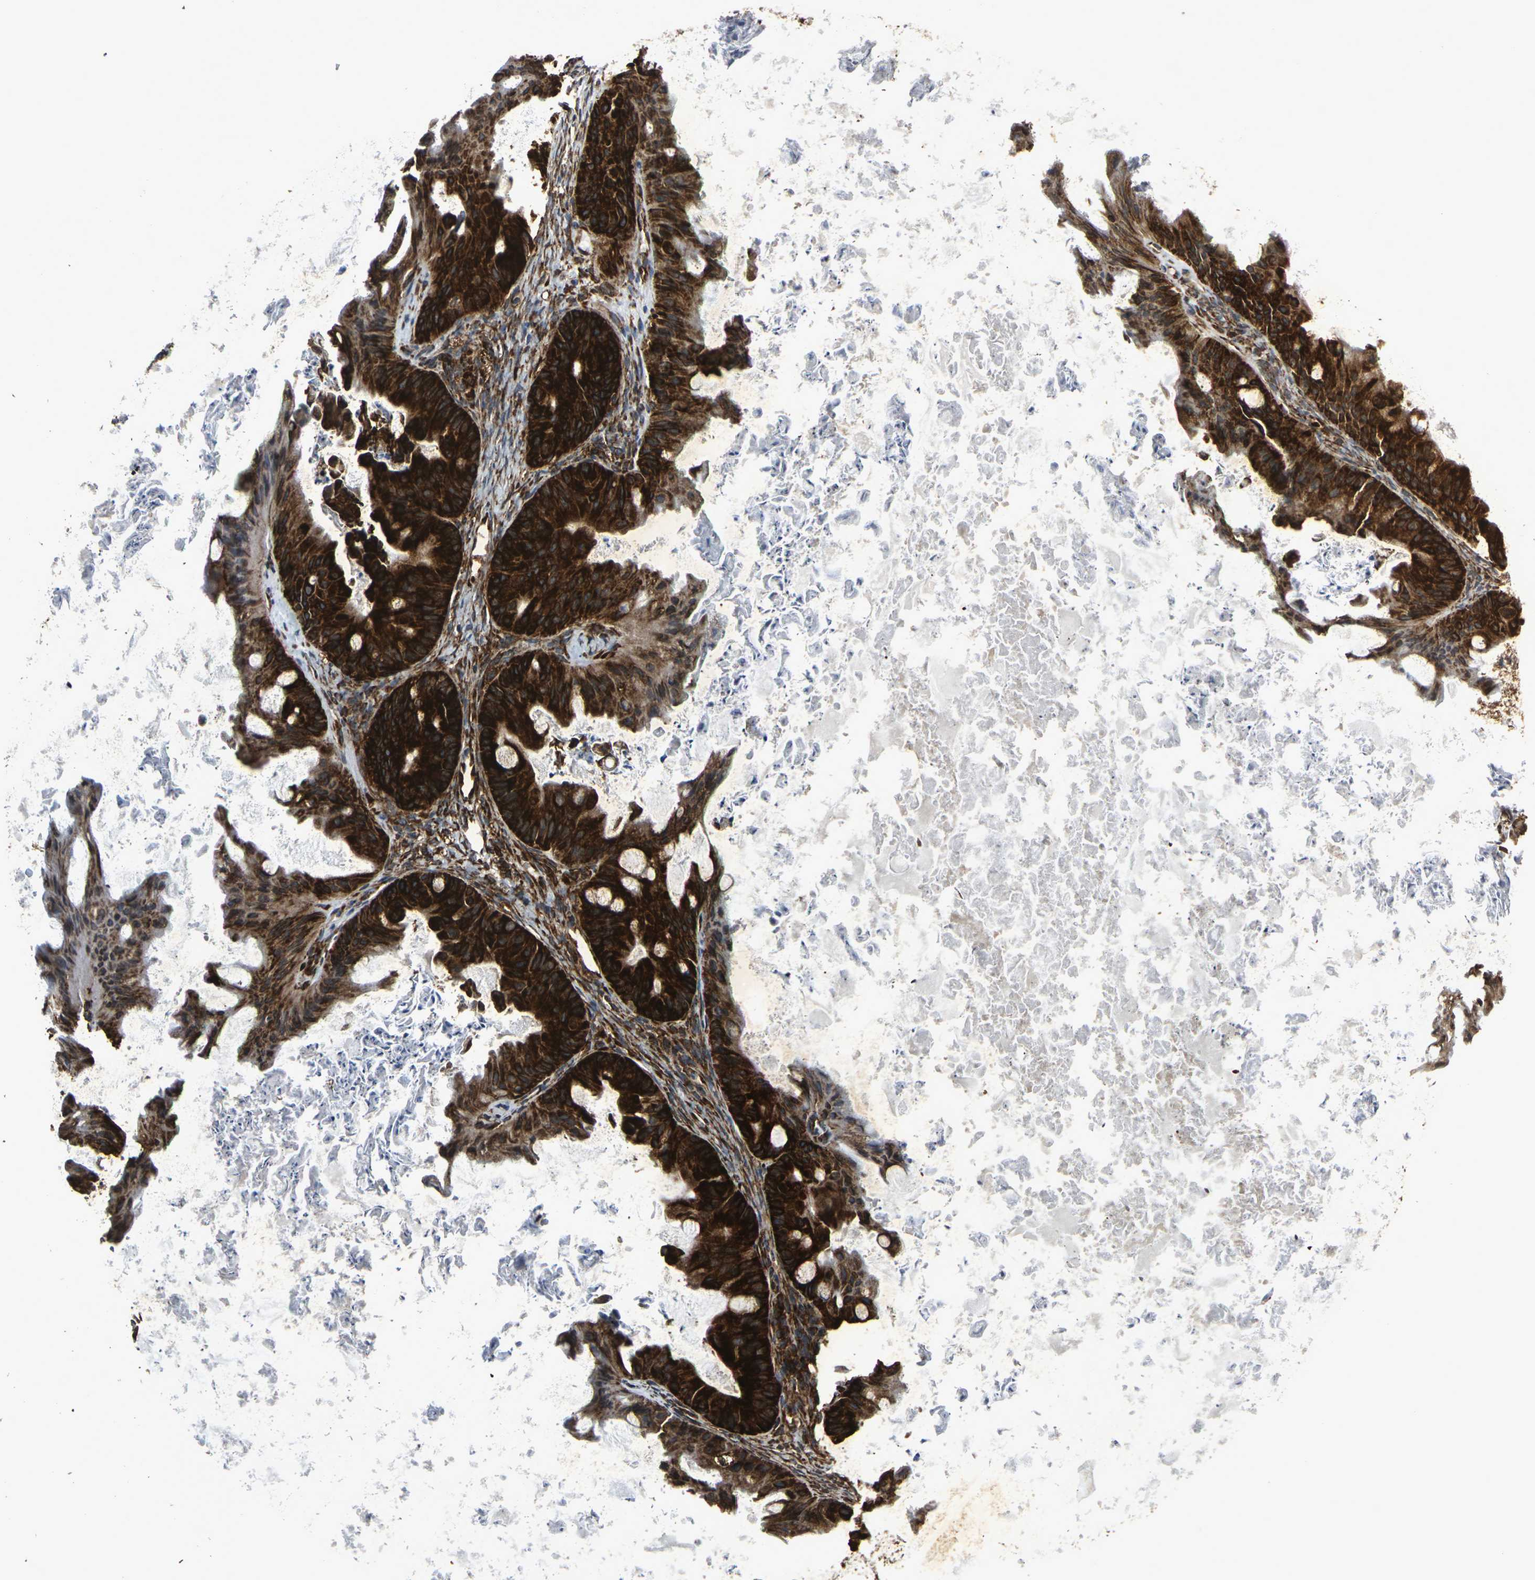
{"staining": {"intensity": "strong", "quantity": ">75%", "location": "cytoplasmic/membranous"}, "tissue": "ovarian cancer", "cell_type": "Tumor cells", "image_type": "cancer", "snomed": [{"axis": "morphology", "description": "Cystadenocarcinoma, mucinous, NOS"}, {"axis": "topography", "description": "Ovary"}], "caption": "Immunohistochemical staining of ovarian mucinous cystadenocarcinoma reveals high levels of strong cytoplasmic/membranous staining in about >75% of tumor cells.", "gene": "MARCHF2", "patient": {"sex": "female", "age": 37}}